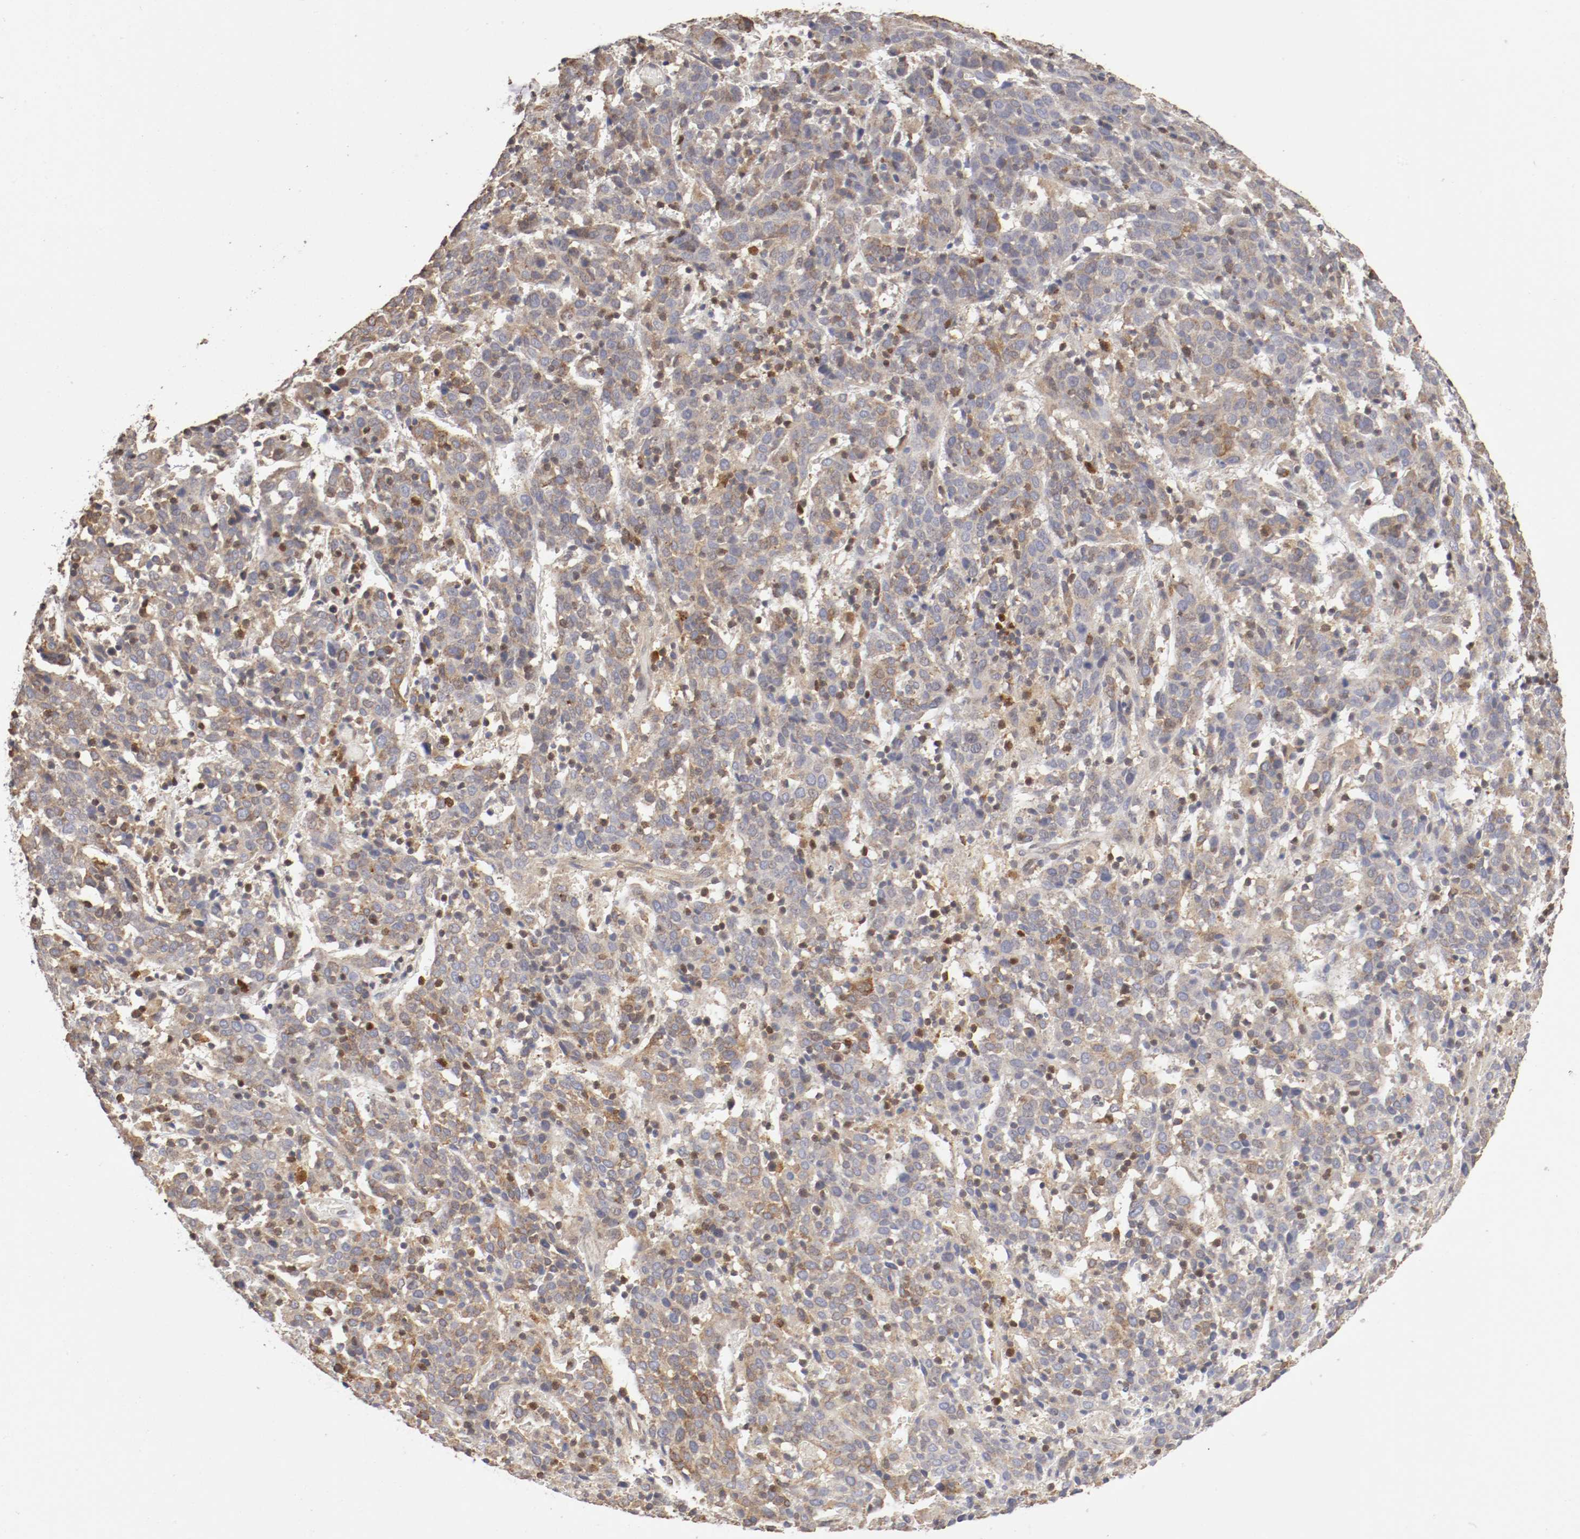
{"staining": {"intensity": "weak", "quantity": "25%-75%", "location": "cytoplasmic/membranous"}, "tissue": "cervical cancer", "cell_type": "Tumor cells", "image_type": "cancer", "snomed": [{"axis": "morphology", "description": "Normal tissue, NOS"}, {"axis": "morphology", "description": "Squamous cell carcinoma, NOS"}, {"axis": "topography", "description": "Cervix"}], "caption": "Cervical squamous cell carcinoma tissue demonstrates weak cytoplasmic/membranous staining in approximately 25%-75% of tumor cells", "gene": "CDK6", "patient": {"sex": "female", "age": 67}}